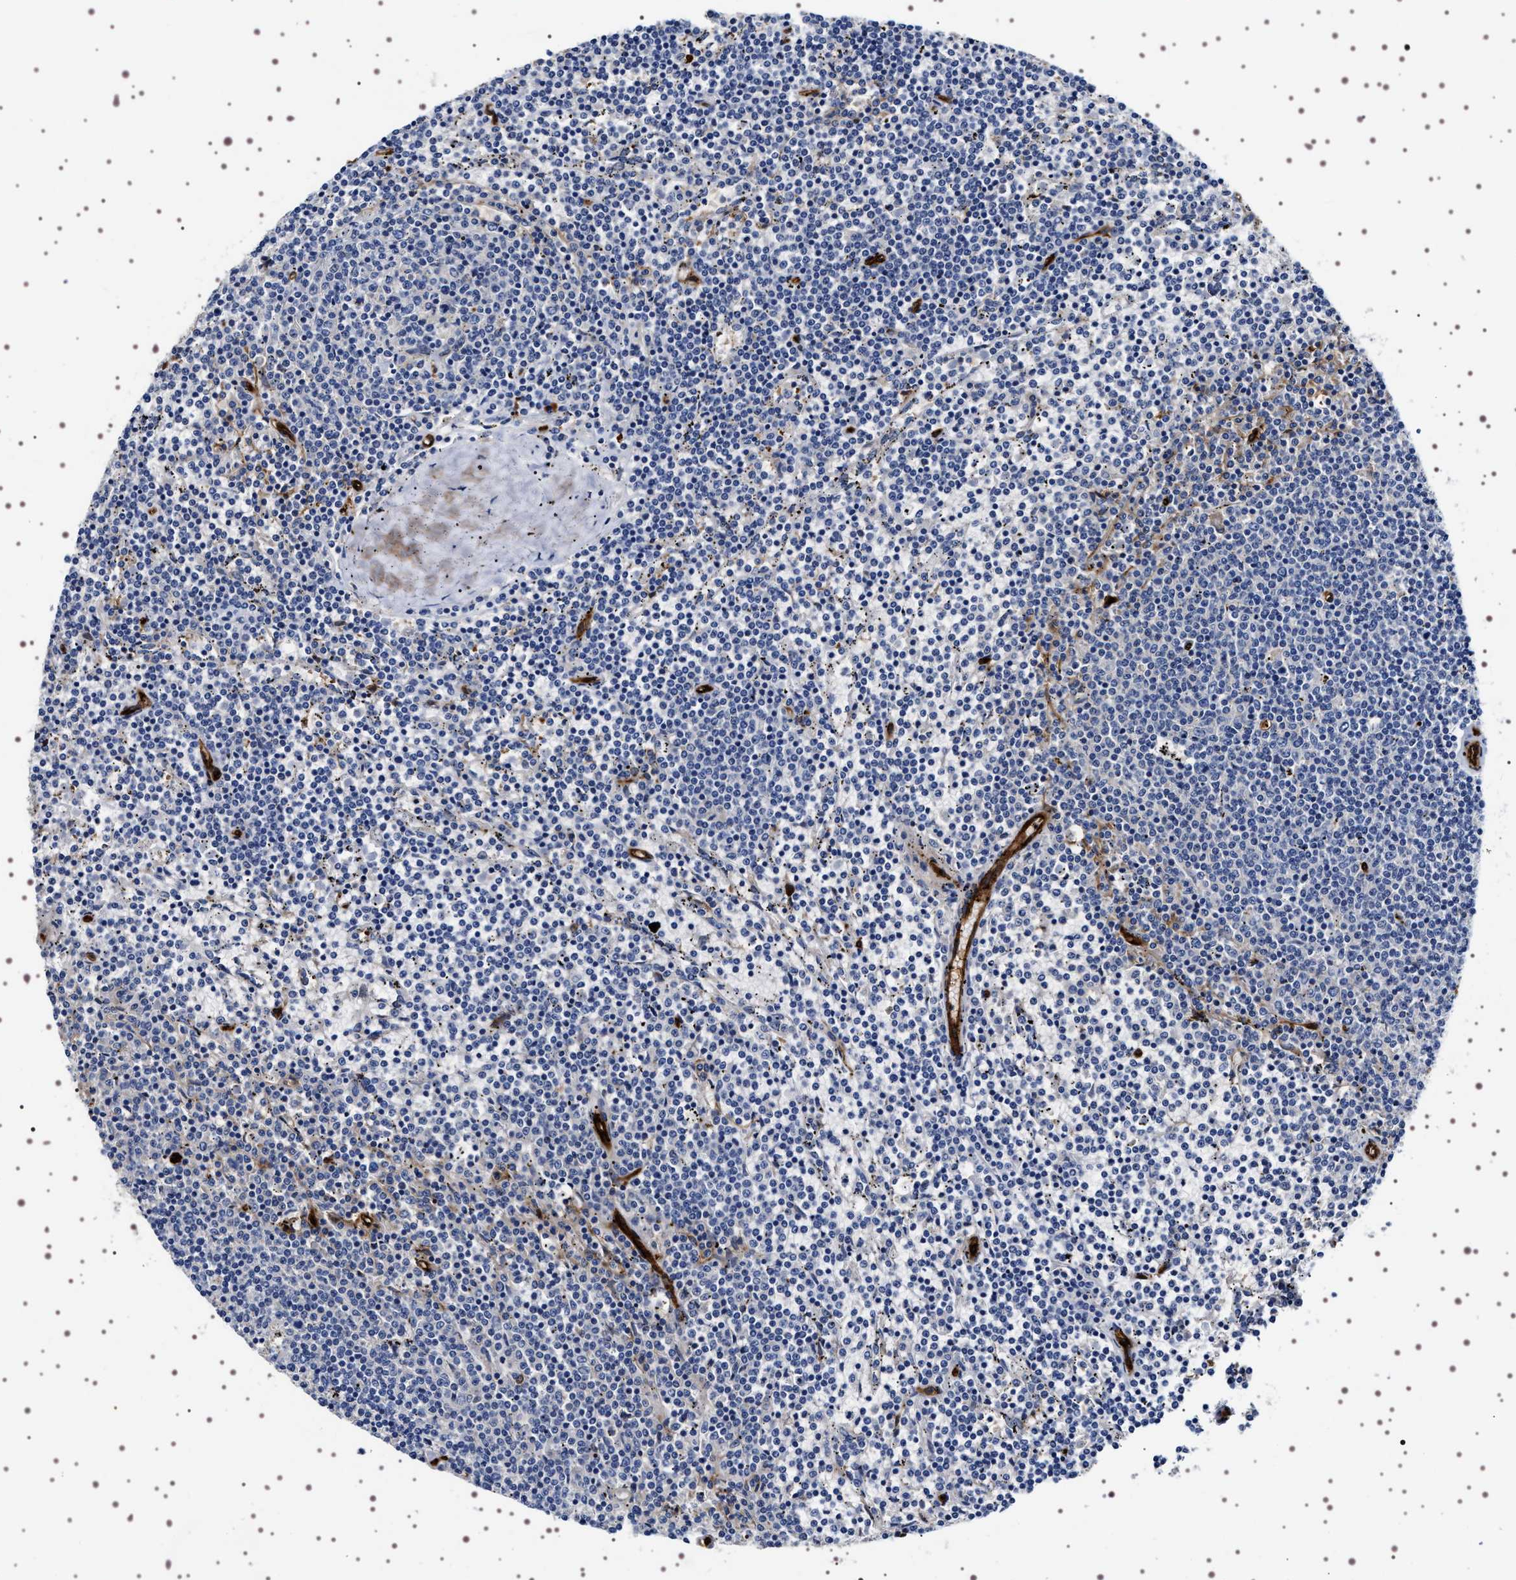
{"staining": {"intensity": "negative", "quantity": "none", "location": "none"}, "tissue": "lymphoma", "cell_type": "Tumor cells", "image_type": "cancer", "snomed": [{"axis": "morphology", "description": "Malignant lymphoma, non-Hodgkin's type, Low grade"}, {"axis": "topography", "description": "Spleen"}], "caption": "Micrograph shows no significant protein staining in tumor cells of low-grade malignant lymphoma, non-Hodgkin's type.", "gene": "ALPL", "patient": {"sex": "female", "age": 50}}